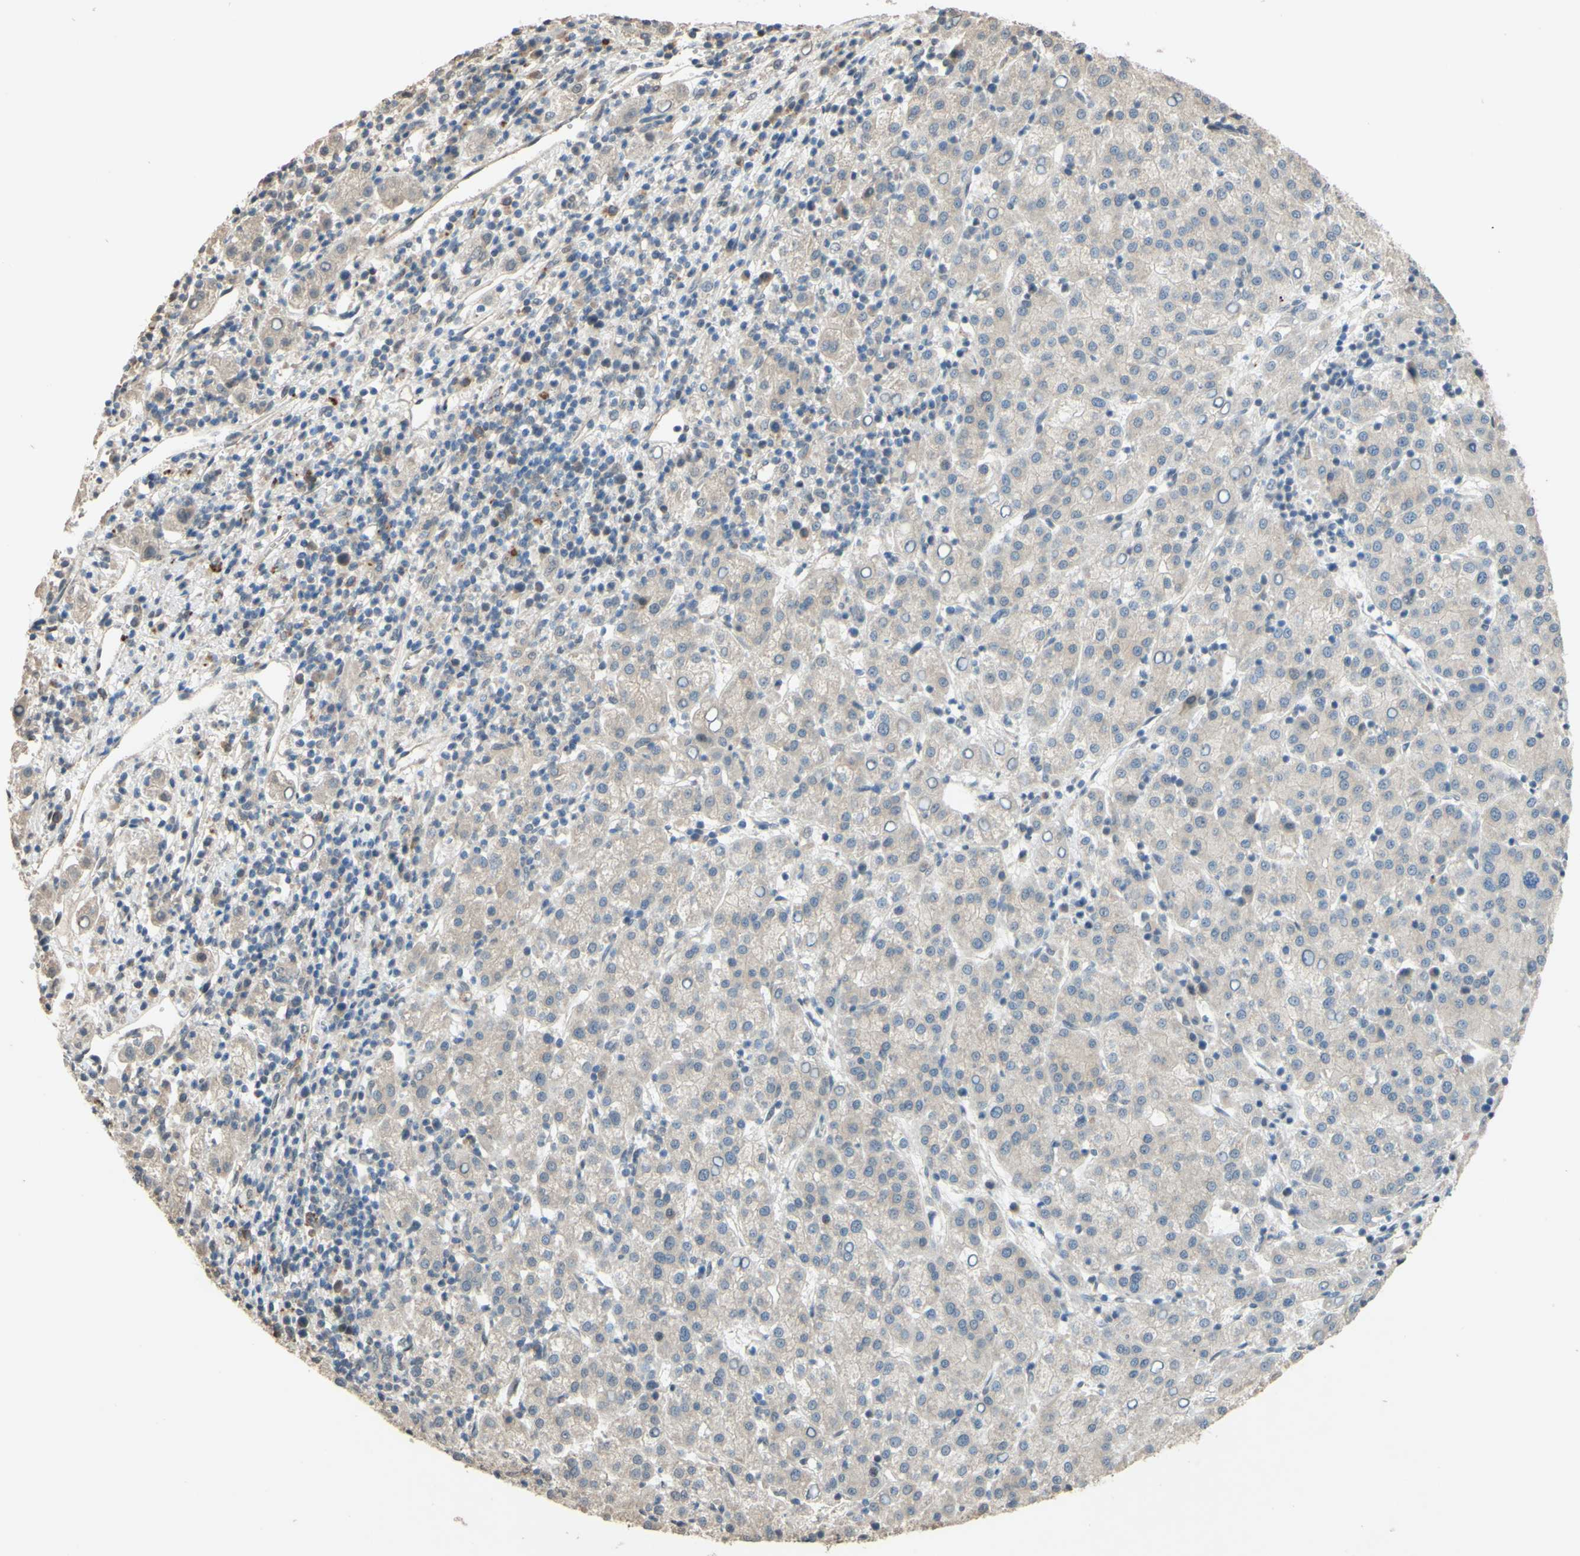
{"staining": {"intensity": "negative", "quantity": "none", "location": "none"}, "tissue": "liver cancer", "cell_type": "Tumor cells", "image_type": "cancer", "snomed": [{"axis": "morphology", "description": "Carcinoma, Hepatocellular, NOS"}, {"axis": "topography", "description": "Liver"}], "caption": "DAB immunohistochemical staining of human hepatocellular carcinoma (liver) displays no significant positivity in tumor cells. (Brightfield microscopy of DAB immunohistochemistry at high magnification).", "gene": "SMIM19", "patient": {"sex": "female", "age": 58}}